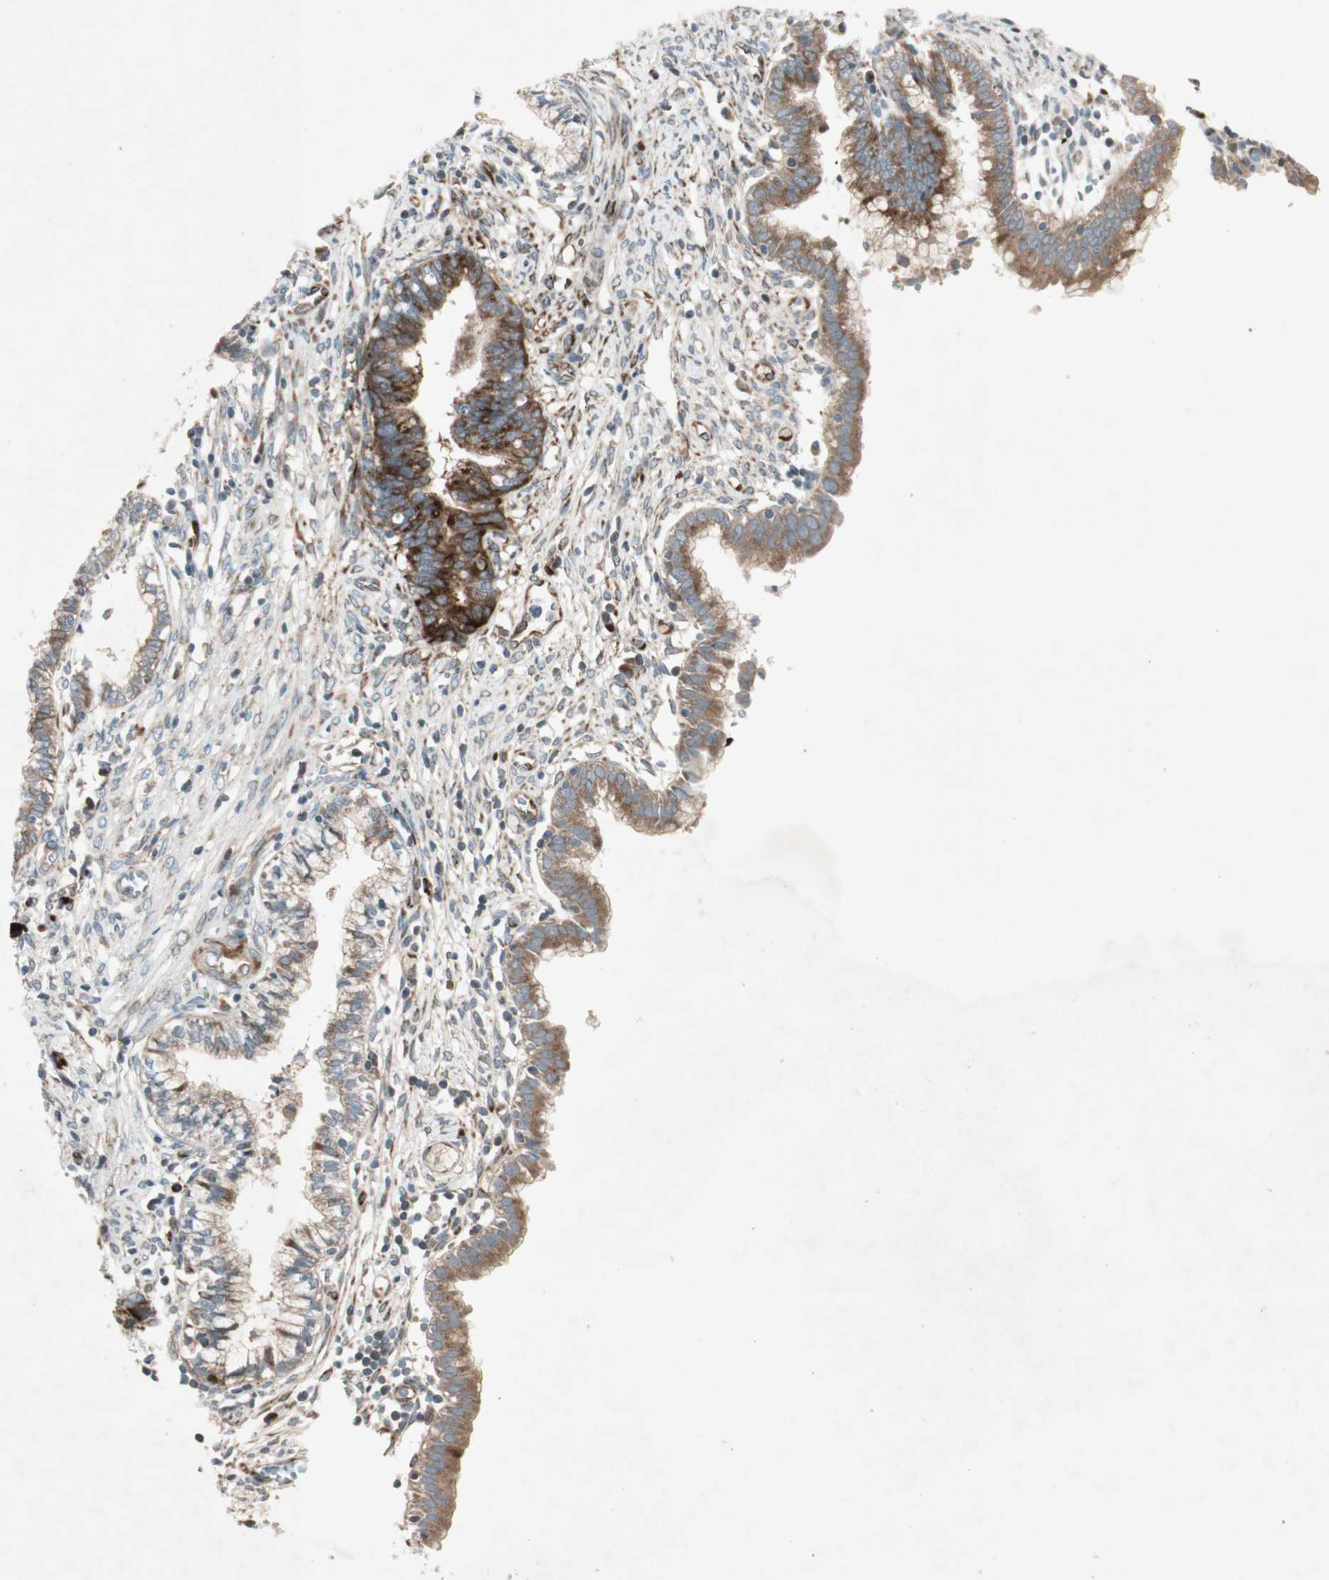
{"staining": {"intensity": "moderate", "quantity": ">75%", "location": "cytoplasmic/membranous"}, "tissue": "cervical cancer", "cell_type": "Tumor cells", "image_type": "cancer", "snomed": [{"axis": "morphology", "description": "Adenocarcinoma, NOS"}, {"axis": "topography", "description": "Cervix"}], "caption": "This is a histology image of immunohistochemistry staining of cervical adenocarcinoma, which shows moderate staining in the cytoplasmic/membranous of tumor cells.", "gene": "APOO", "patient": {"sex": "female", "age": 44}}